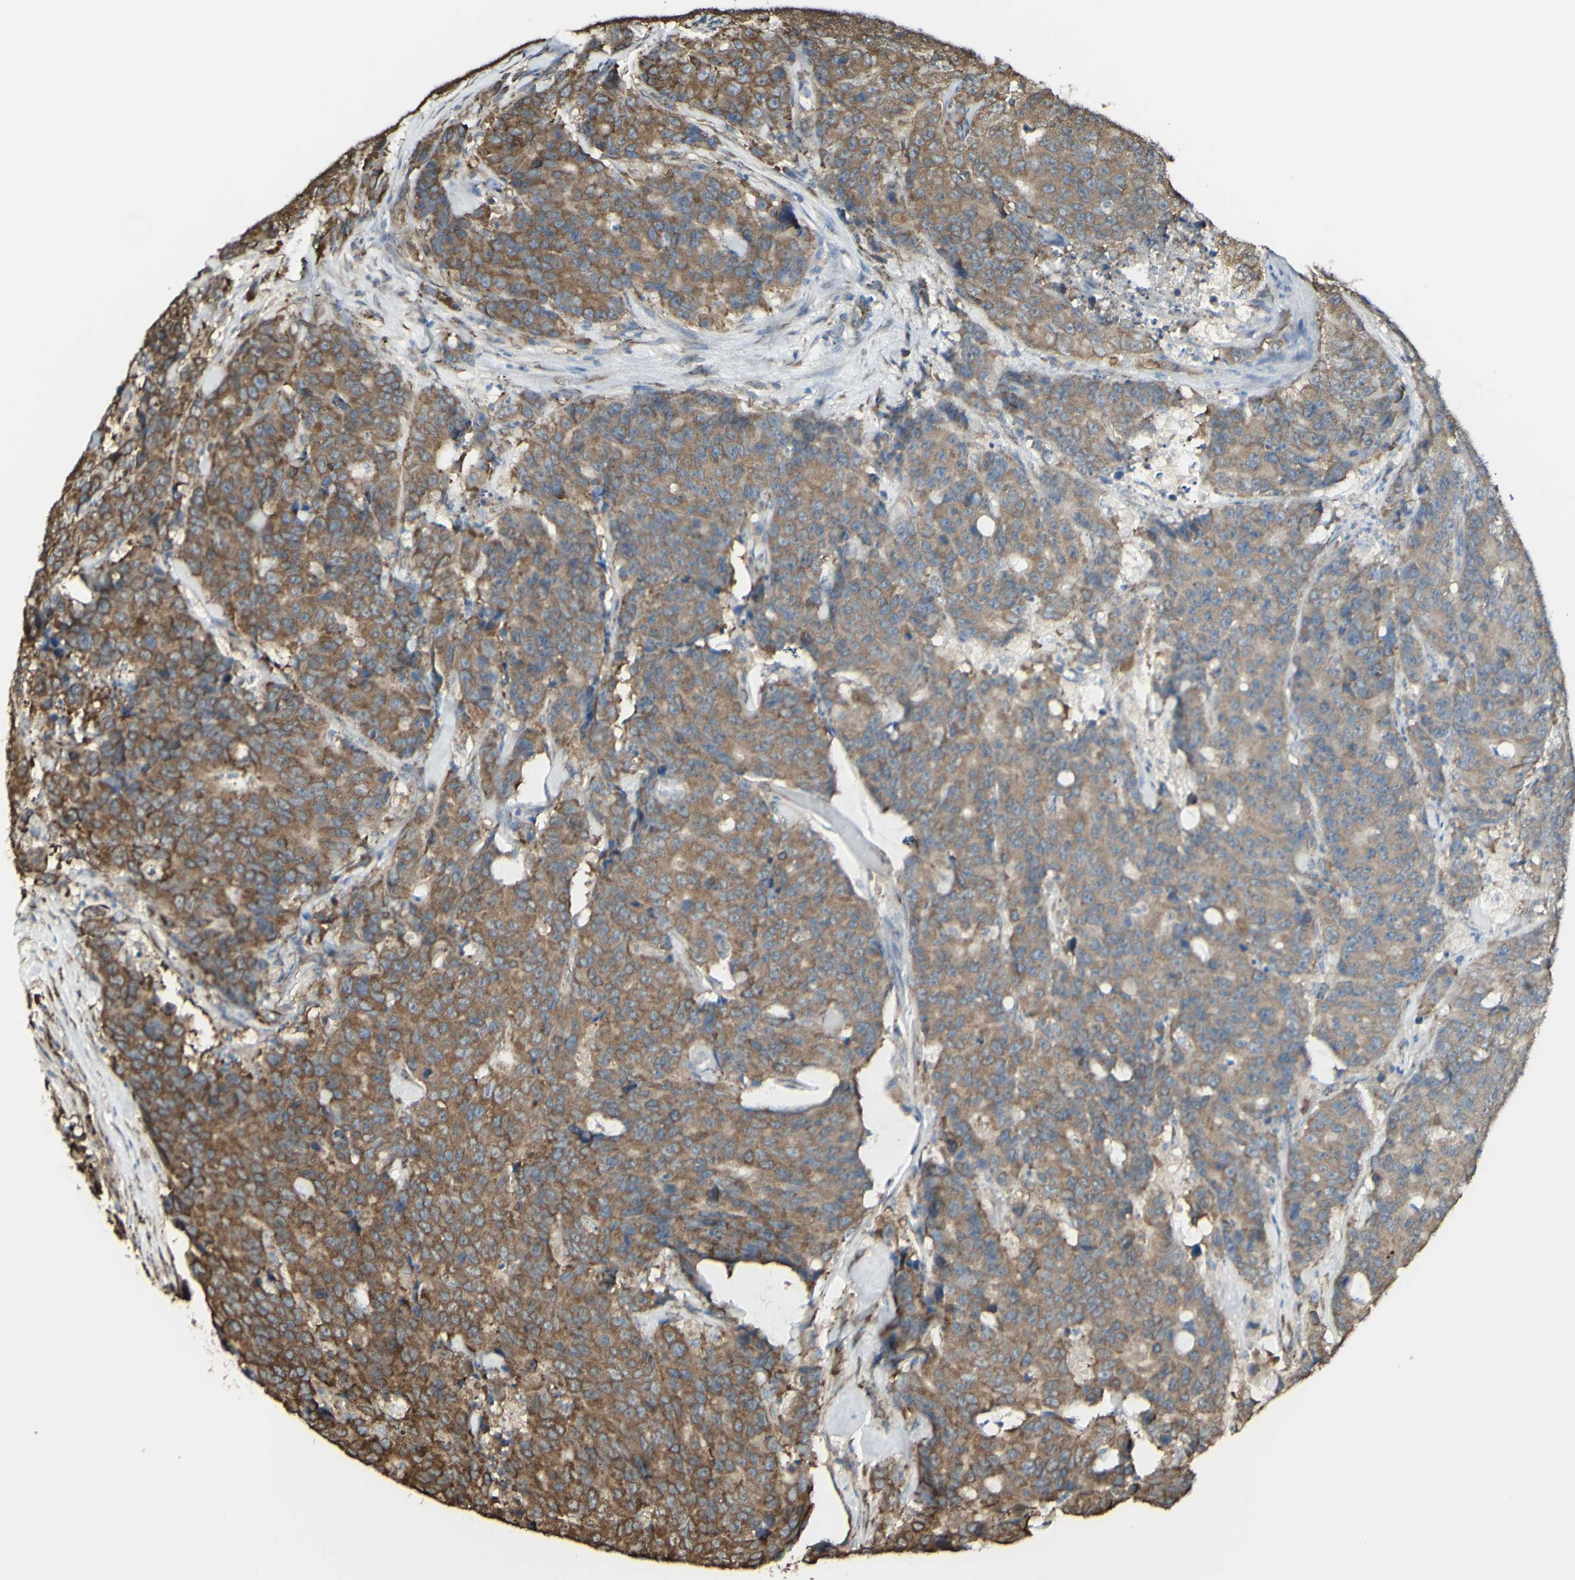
{"staining": {"intensity": "moderate", "quantity": "25%-75%", "location": "cytoplasmic/membranous"}, "tissue": "colorectal cancer", "cell_type": "Tumor cells", "image_type": "cancer", "snomed": [{"axis": "morphology", "description": "Adenocarcinoma, NOS"}, {"axis": "topography", "description": "Colon"}], "caption": "Moderate cytoplasmic/membranous protein expression is present in about 25%-75% of tumor cells in adenocarcinoma (colorectal).", "gene": "EEF1B2", "patient": {"sex": "female", "age": 86}}